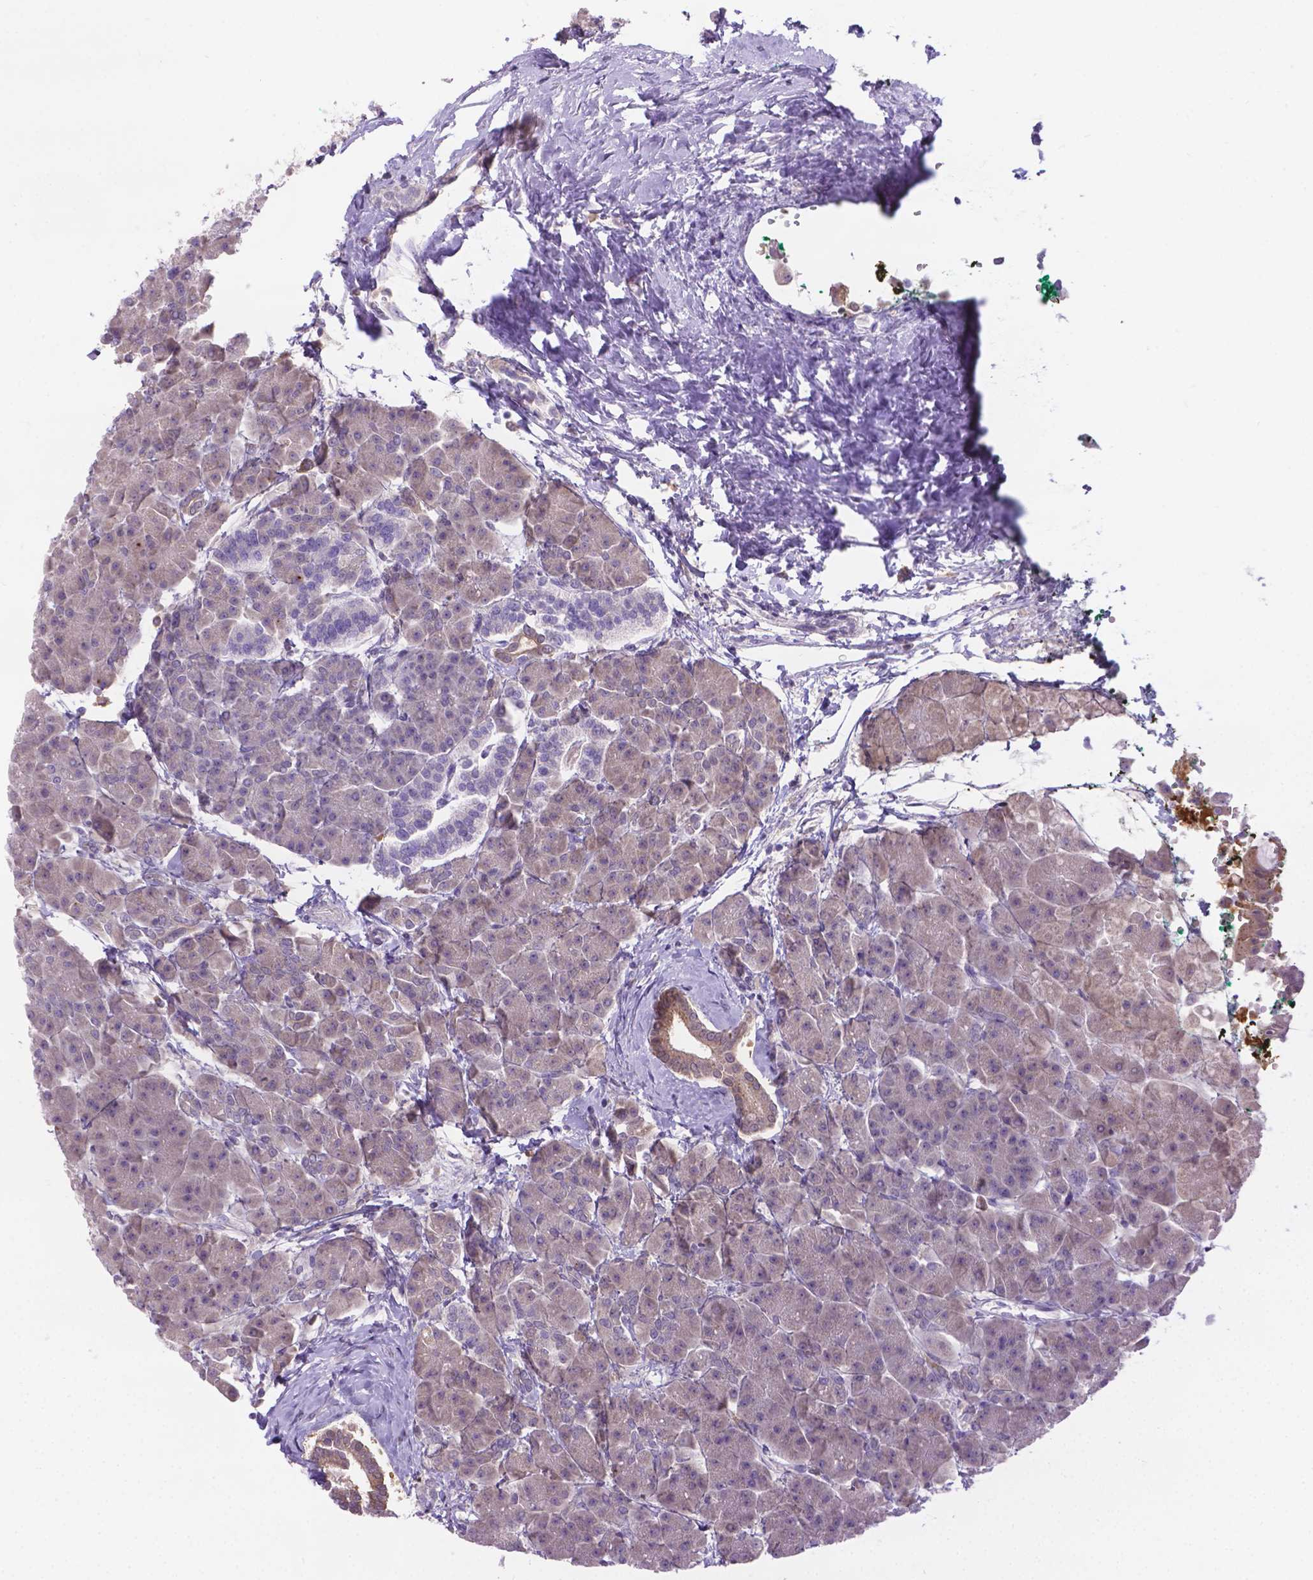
{"staining": {"intensity": "moderate", "quantity": "<25%", "location": "cytoplasmic/membranous"}, "tissue": "pancreas", "cell_type": "Exocrine glandular cells", "image_type": "normal", "snomed": [{"axis": "morphology", "description": "Normal tissue, NOS"}, {"axis": "topography", "description": "Adipose tissue"}, {"axis": "topography", "description": "Pancreas"}, {"axis": "topography", "description": "Peripheral nerve tissue"}], "caption": "IHC micrograph of benign human pancreas stained for a protein (brown), which displays low levels of moderate cytoplasmic/membranous staining in about <25% of exocrine glandular cells.", "gene": "TM4SF18", "patient": {"sex": "female", "age": 58}}